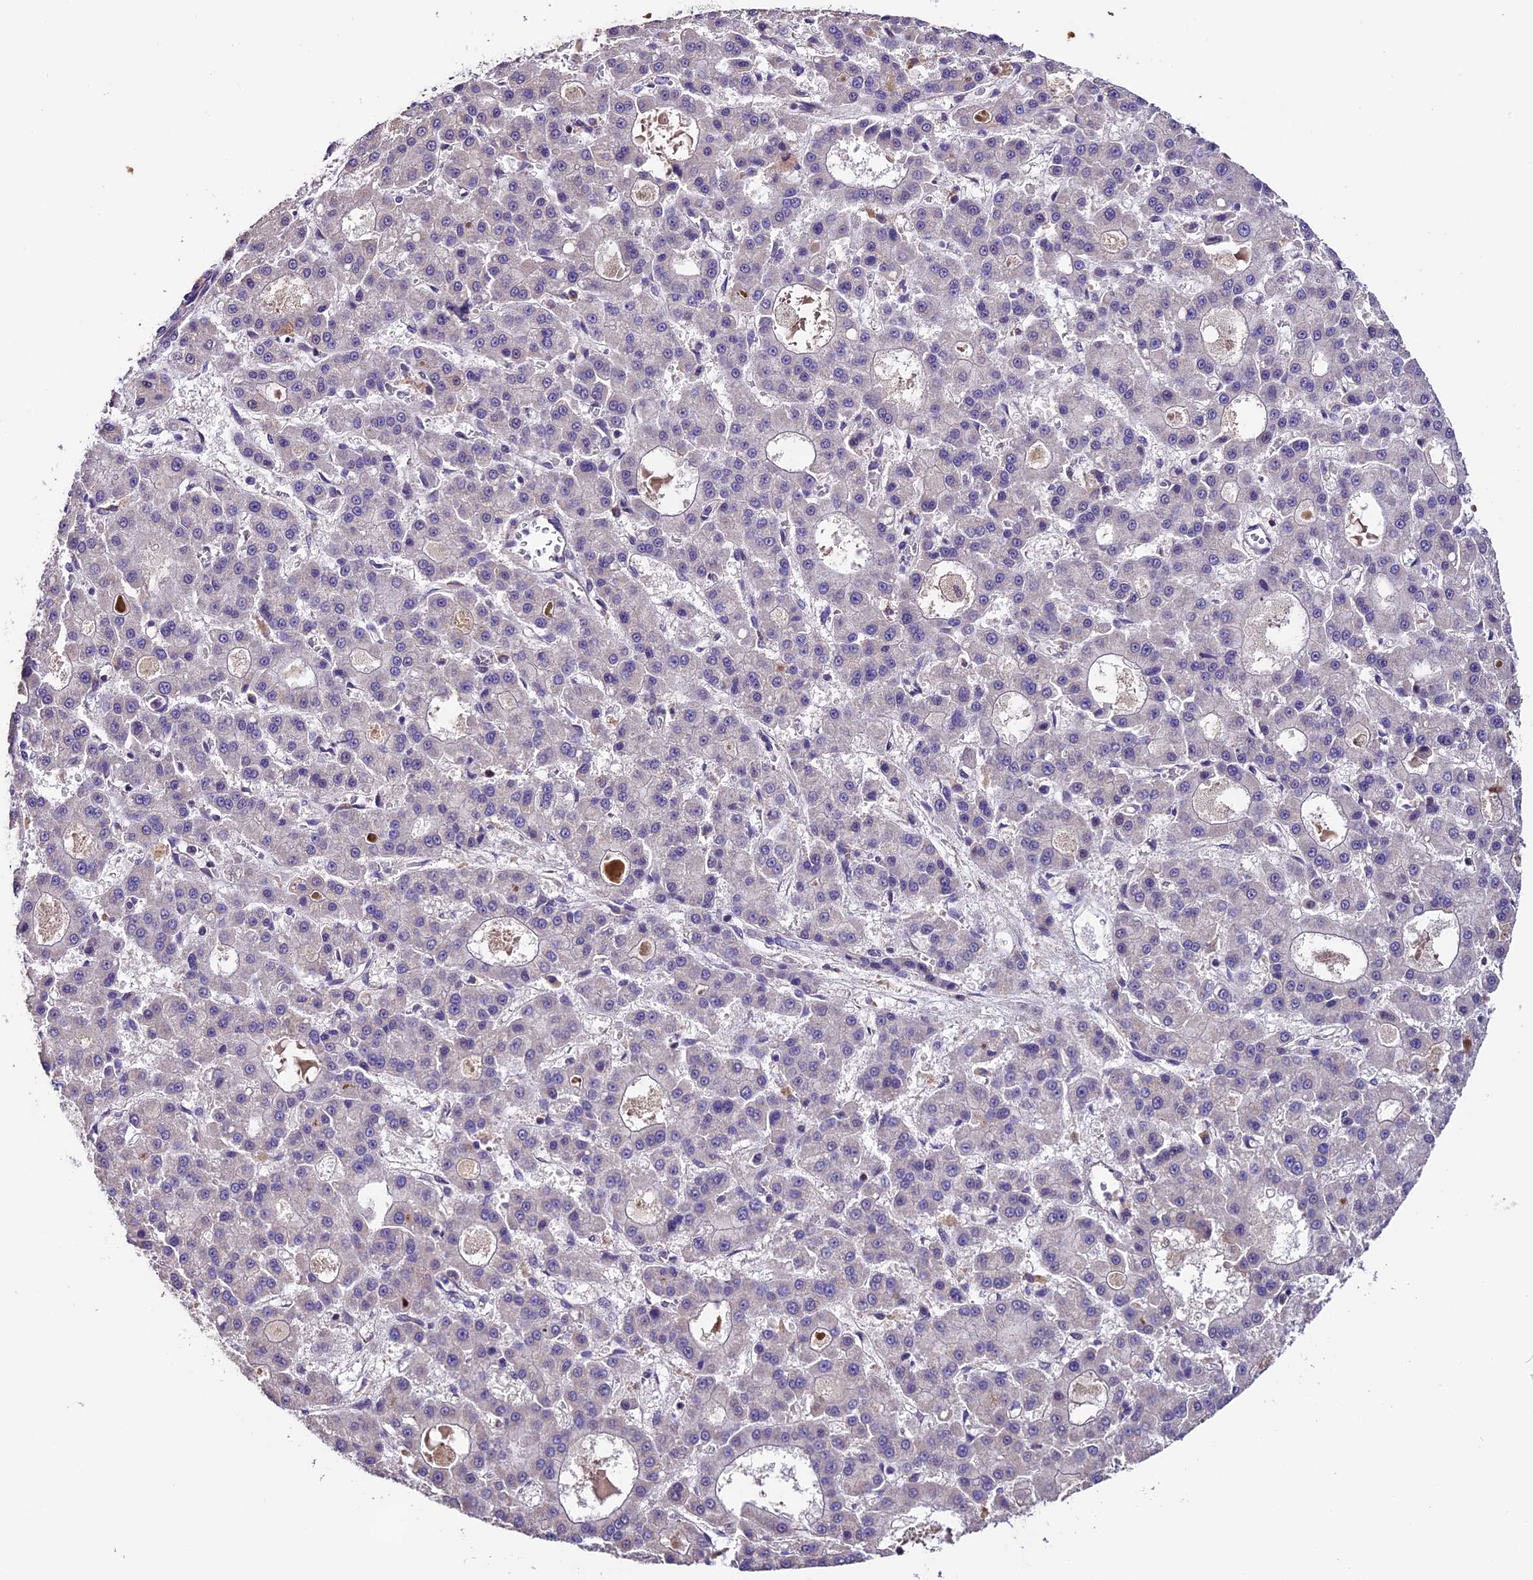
{"staining": {"intensity": "negative", "quantity": "none", "location": "none"}, "tissue": "liver cancer", "cell_type": "Tumor cells", "image_type": "cancer", "snomed": [{"axis": "morphology", "description": "Carcinoma, Hepatocellular, NOS"}, {"axis": "topography", "description": "Liver"}], "caption": "Hepatocellular carcinoma (liver) stained for a protein using immunohistochemistry (IHC) reveals no positivity tumor cells.", "gene": "DDX28", "patient": {"sex": "male", "age": 70}}